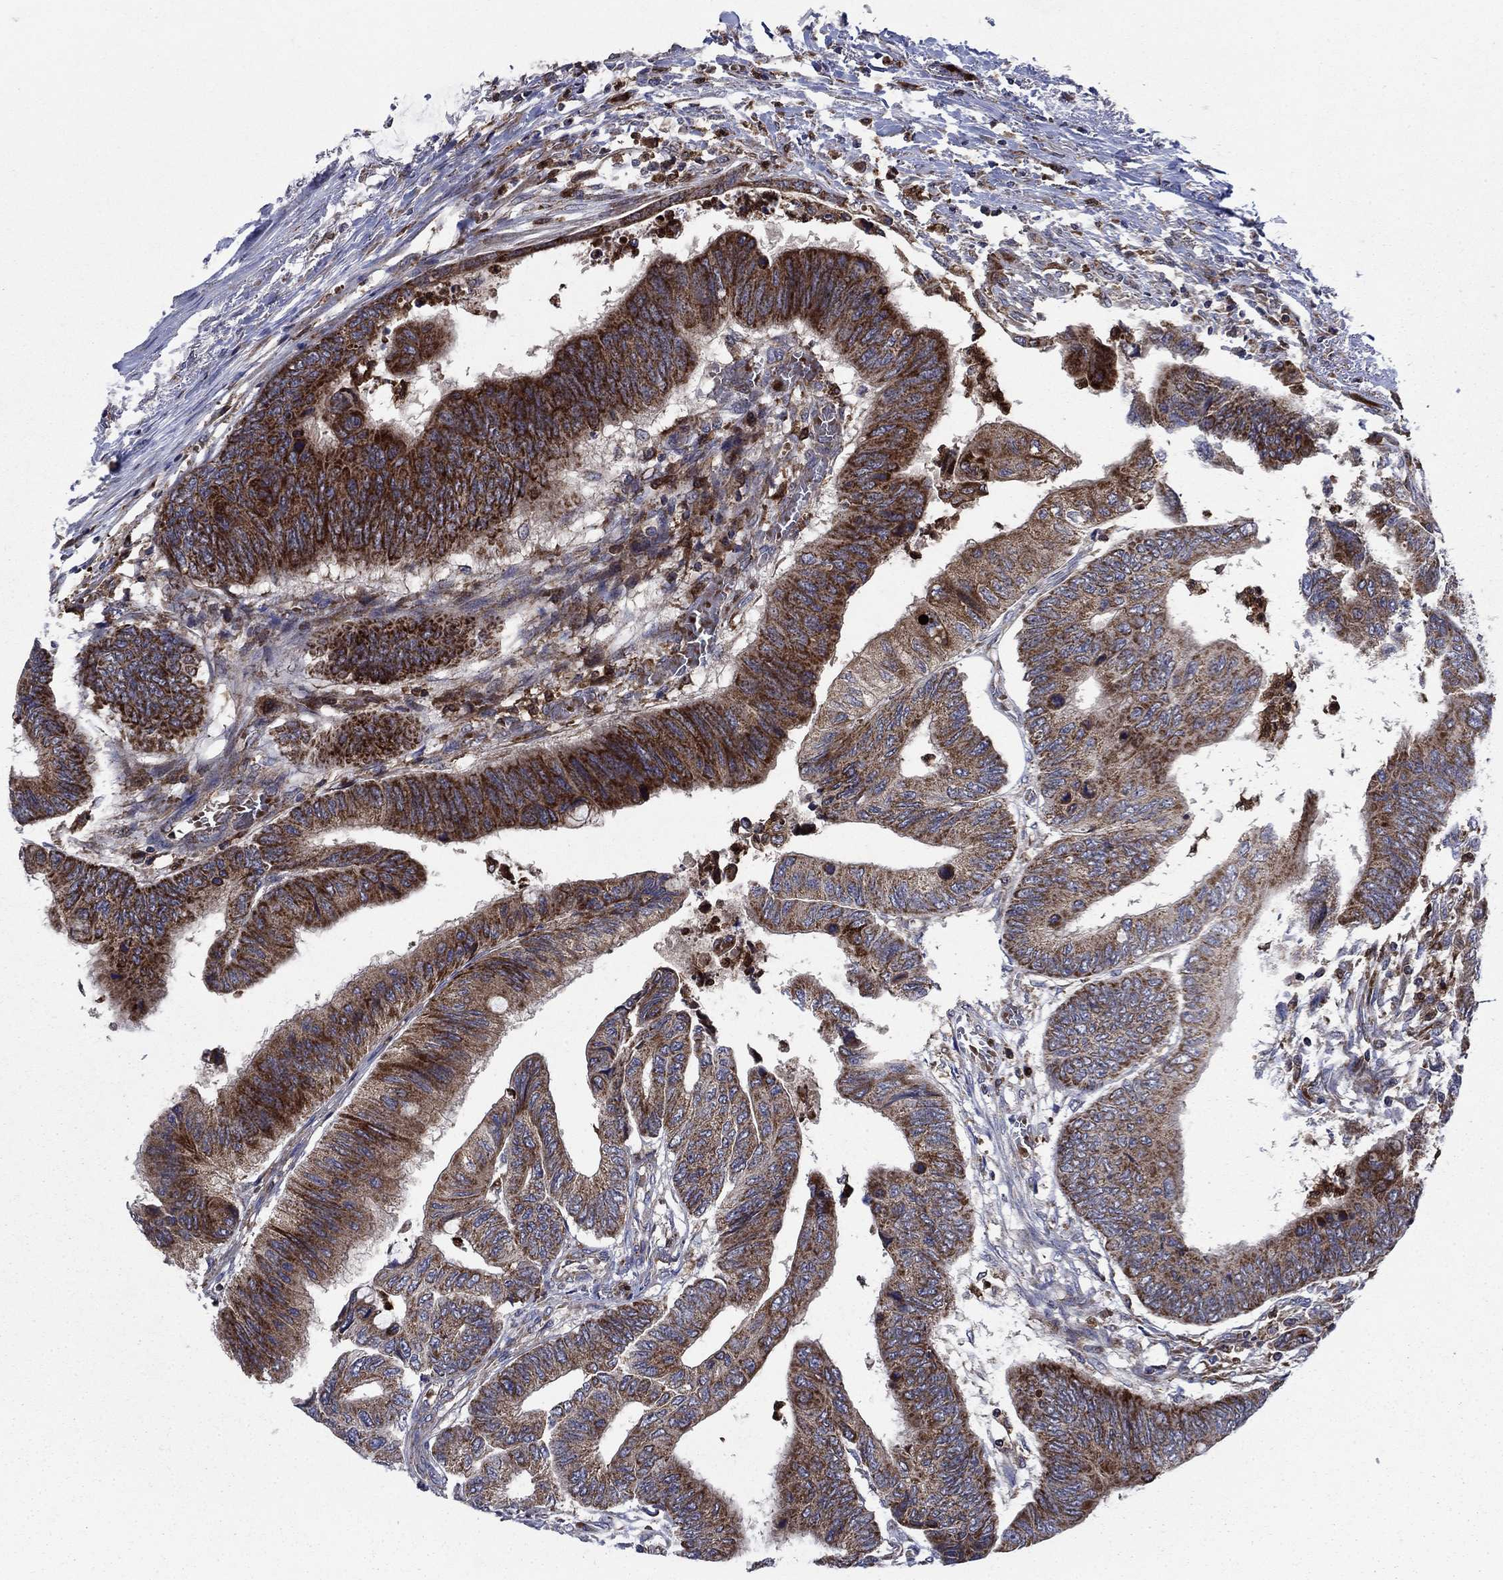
{"staining": {"intensity": "strong", "quantity": "25%-75%", "location": "cytoplasmic/membranous"}, "tissue": "colorectal cancer", "cell_type": "Tumor cells", "image_type": "cancer", "snomed": [{"axis": "morphology", "description": "Normal tissue, NOS"}, {"axis": "morphology", "description": "Adenocarcinoma, NOS"}, {"axis": "topography", "description": "Rectum"}, {"axis": "topography", "description": "Peripheral nerve tissue"}], "caption": "Immunohistochemical staining of human adenocarcinoma (colorectal) displays strong cytoplasmic/membranous protein positivity in about 25%-75% of tumor cells.", "gene": "RNF19B", "patient": {"sex": "male", "age": 92}}